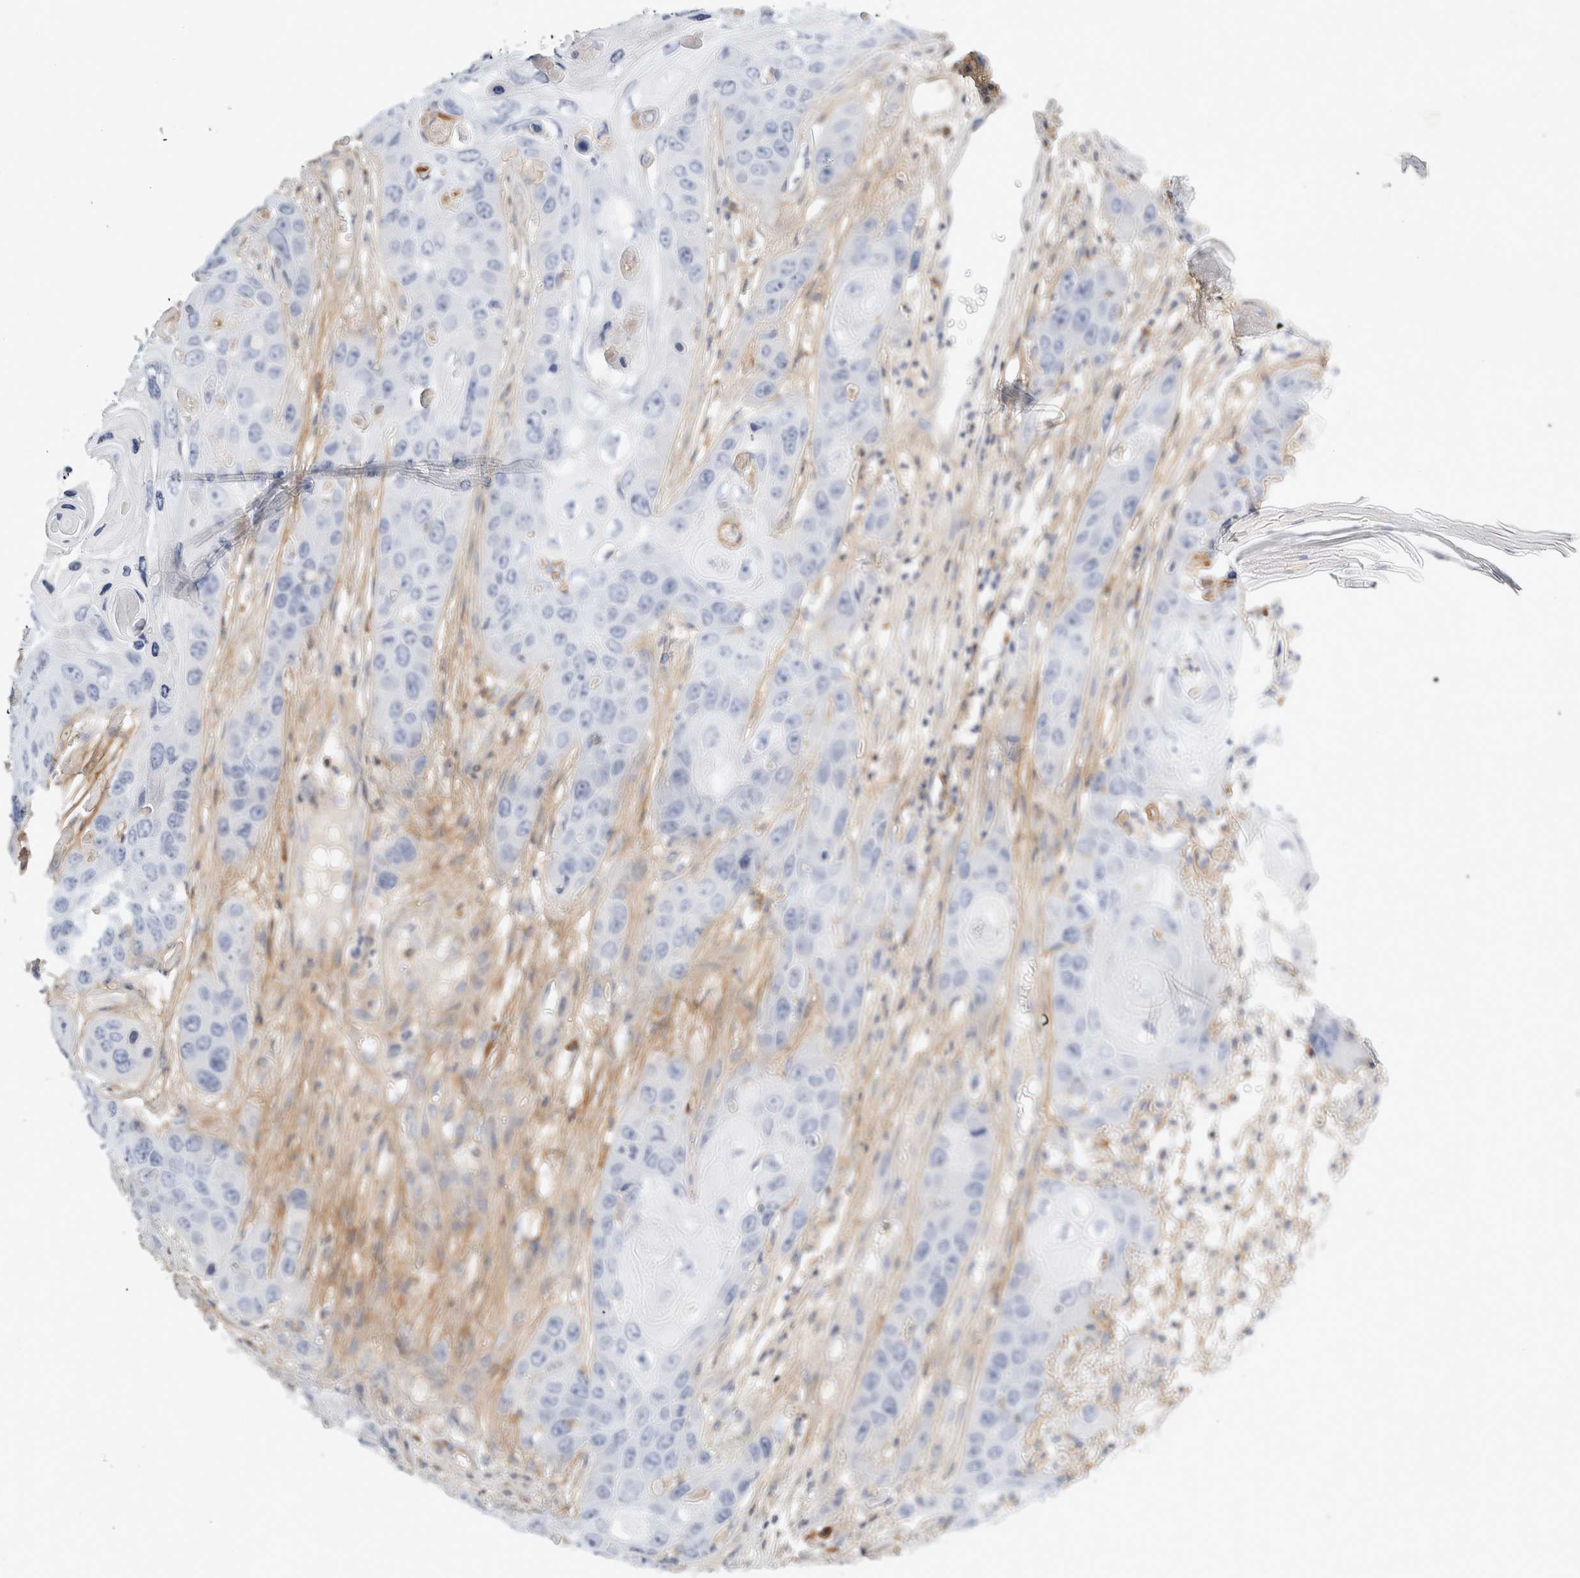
{"staining": {"intensity": "negative", "quantity": "none", "location": "none"}, "tissue": "skin cancer", "cell_type": "Tumor cells", "image_type": "cancer", "snomed": [{"axis": "morphology", "description": "Squamous cell carcinoma, NOS"}, {"axis": "topography", "description": "Skin"}], "caption": "Tumor cells are negative for brown protein staining in skin cancer (squamous cell carcinoma).", "gene": "FGL2", "patient": {"sex": "male", "age": 55}}